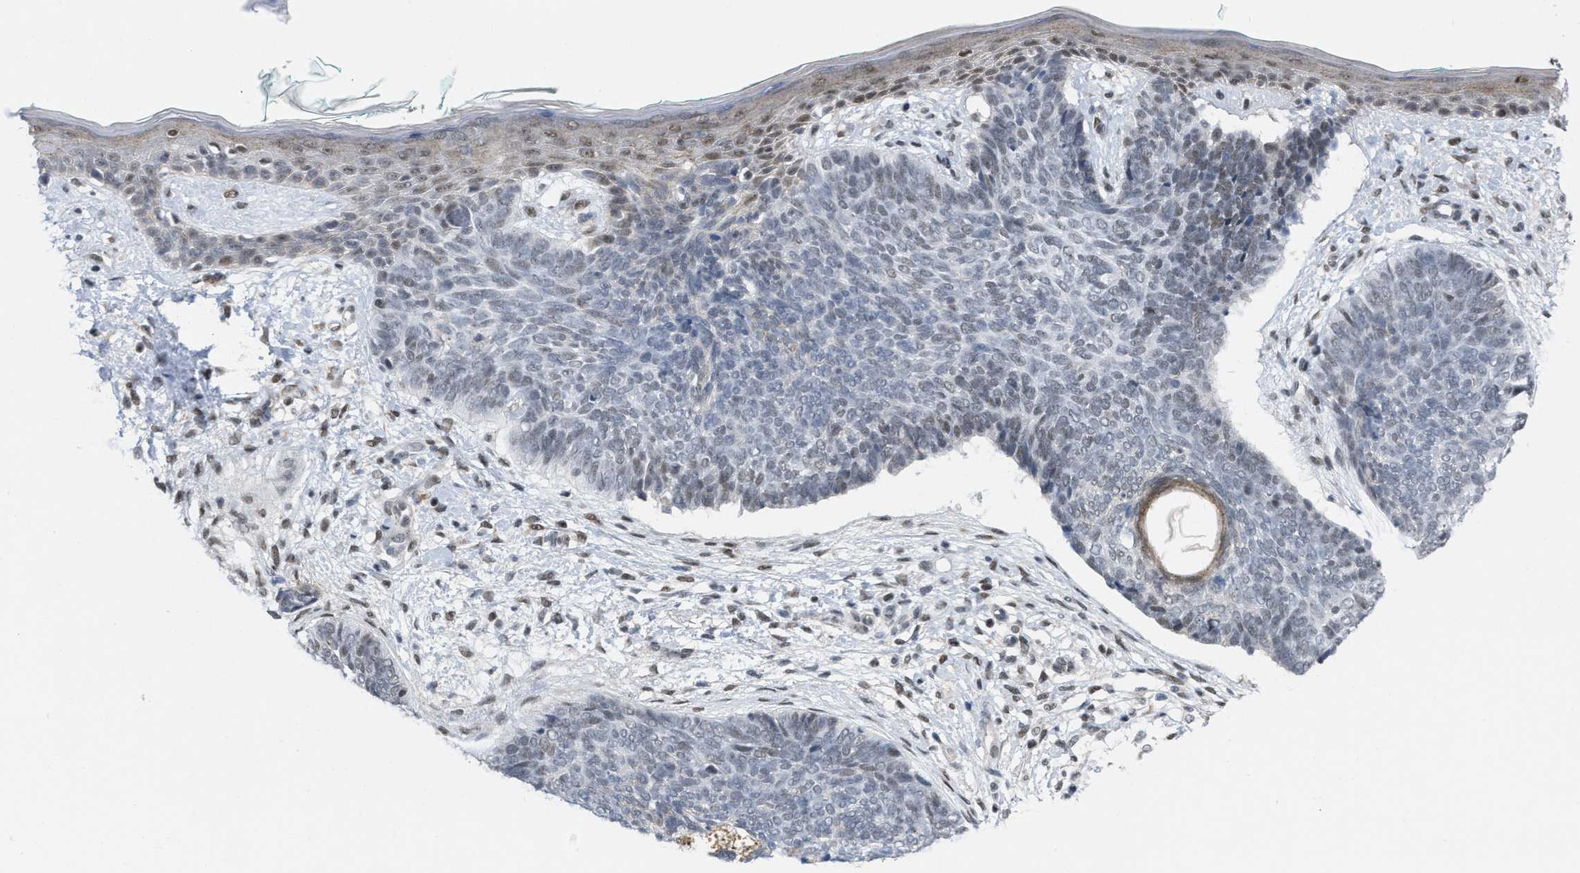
{"staining": {"intensity": "negative", "quantity": "none", "location": "none"}, "tissue": "skin cancer", "cell_type": "Tumor cells", "image_type": "cancer", "snomed": [{"axis": "morphology", "description": "Basal cell carcinoma"}, {"axis": "topography", "description": "Skin"}], "caption": "Tumor cells are negative for protein expression in human basal cell carcinoma (skin).", "gene": "MIER1", "patient": {"sex": "female", "age": 84}}